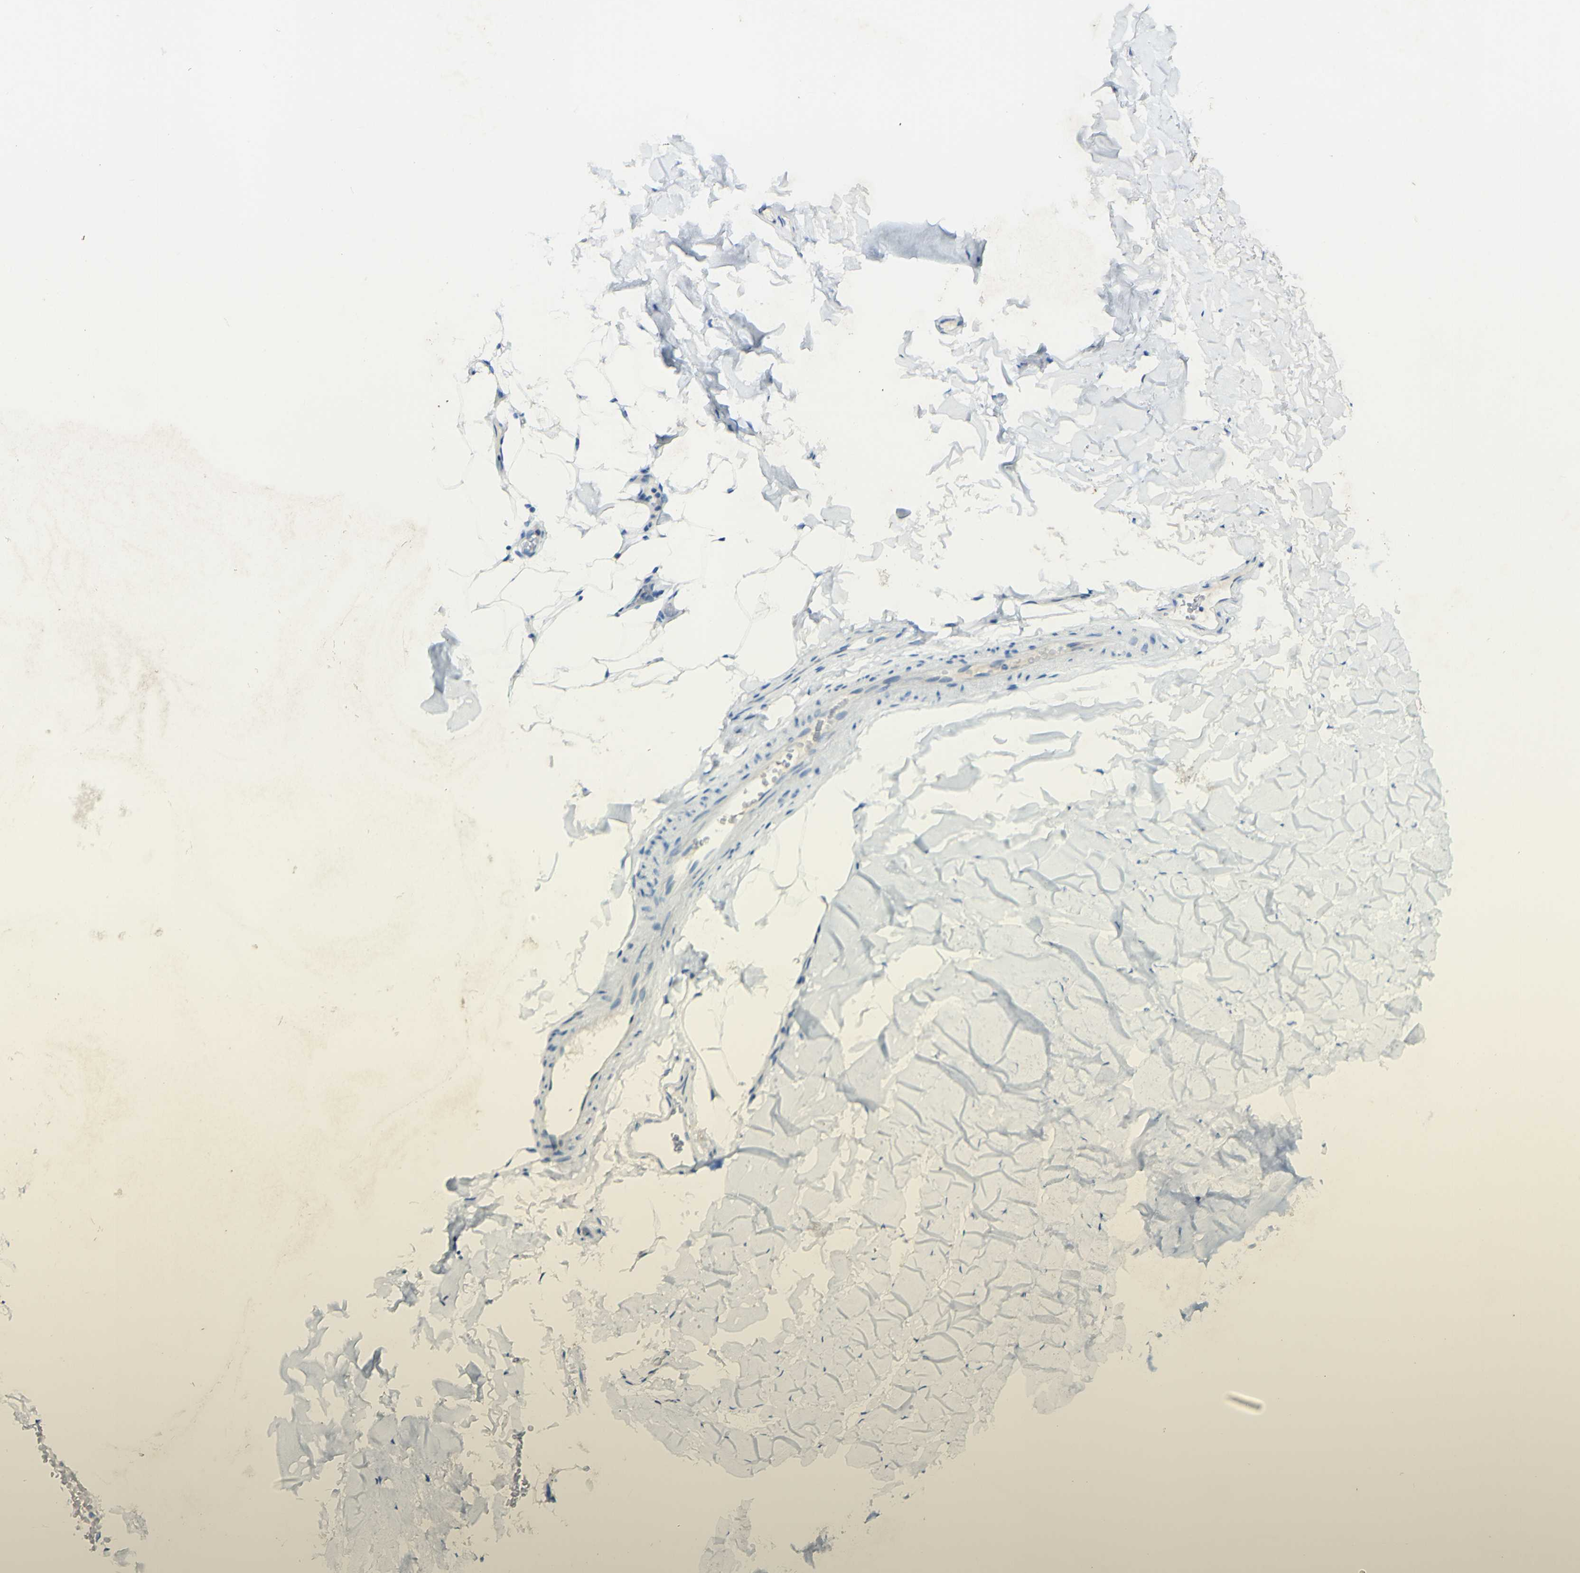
{"staining": {"intensity": "negative", "quantity": "none", "location": "none"}, "tissue": "adipose tissue", "cell_type": "Adipocytes", "image_type": "normal", "snomed": [{"axis": "morphology", "description": "Normal tissue, NOS"}, {"axis": "topography", "description": "Cartilage tissue"}, {"axis": "topography", "description": "Bronchus"}], "caption": "Protein analysis of normal adipose tissue demonstrates no significant staining in adipocytes.", "gene": "FGF4", "patient": {"sex": "female", "age": 73}}